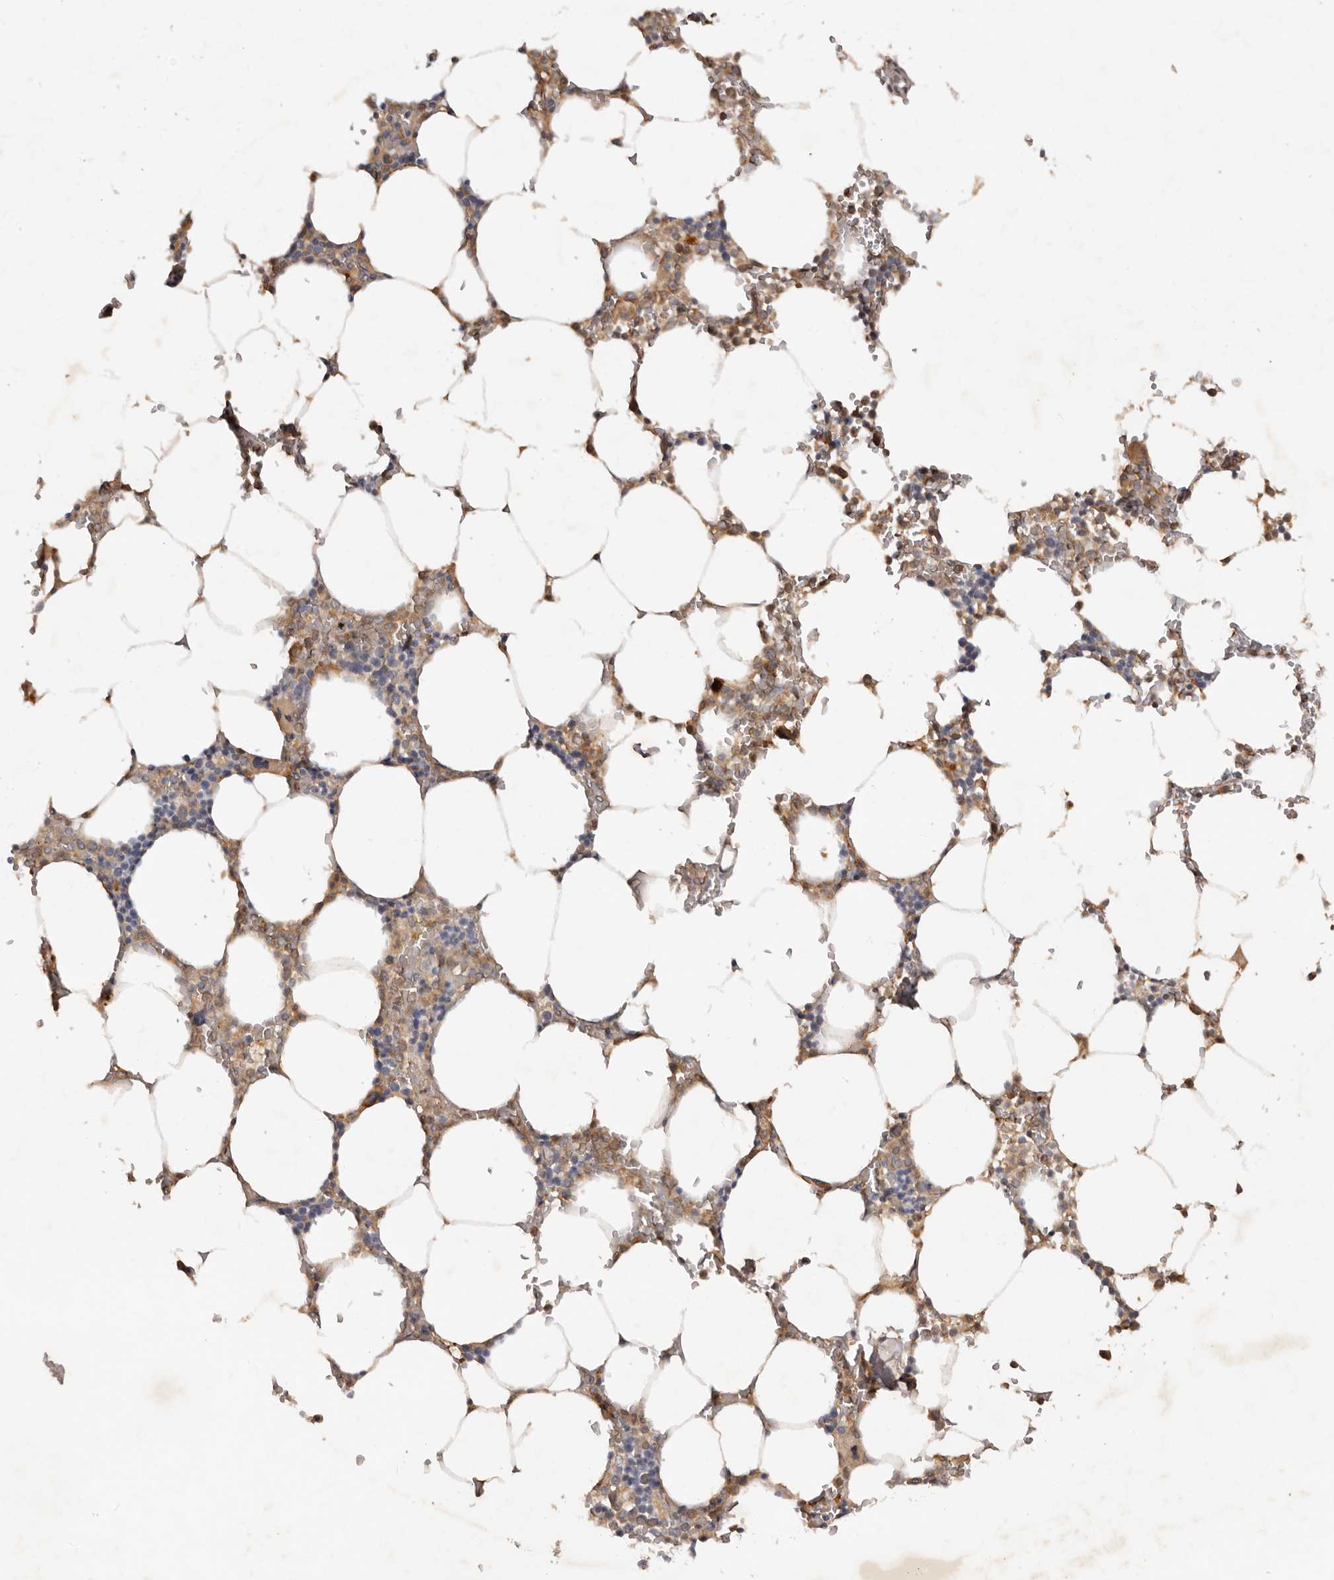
{"staining": {"intensity": "moderate", "quantity": "25%-75%", "location": "cytoplasmic/membranous"}, "tissue": "bone marrow", "cell_type": "Hematopoietic cells", "image_type": "normal", "snomed": [{"axis": "morphology", "description": "Normal tissue, NOS"}, {"axis": "topography", "description": "Bone marrow"}], "caption": "Hematopoietic cells display moderate cytoplasmic/membranous positivity in approximately 25%-75% of cells in normal bone marrow. (Stains: DAB in brown, nuclei in blue, Microscopy: brightfield microscopy at high magnification).", "gene": "PKIB", "patient": {"sex": "male", "age": 70}}